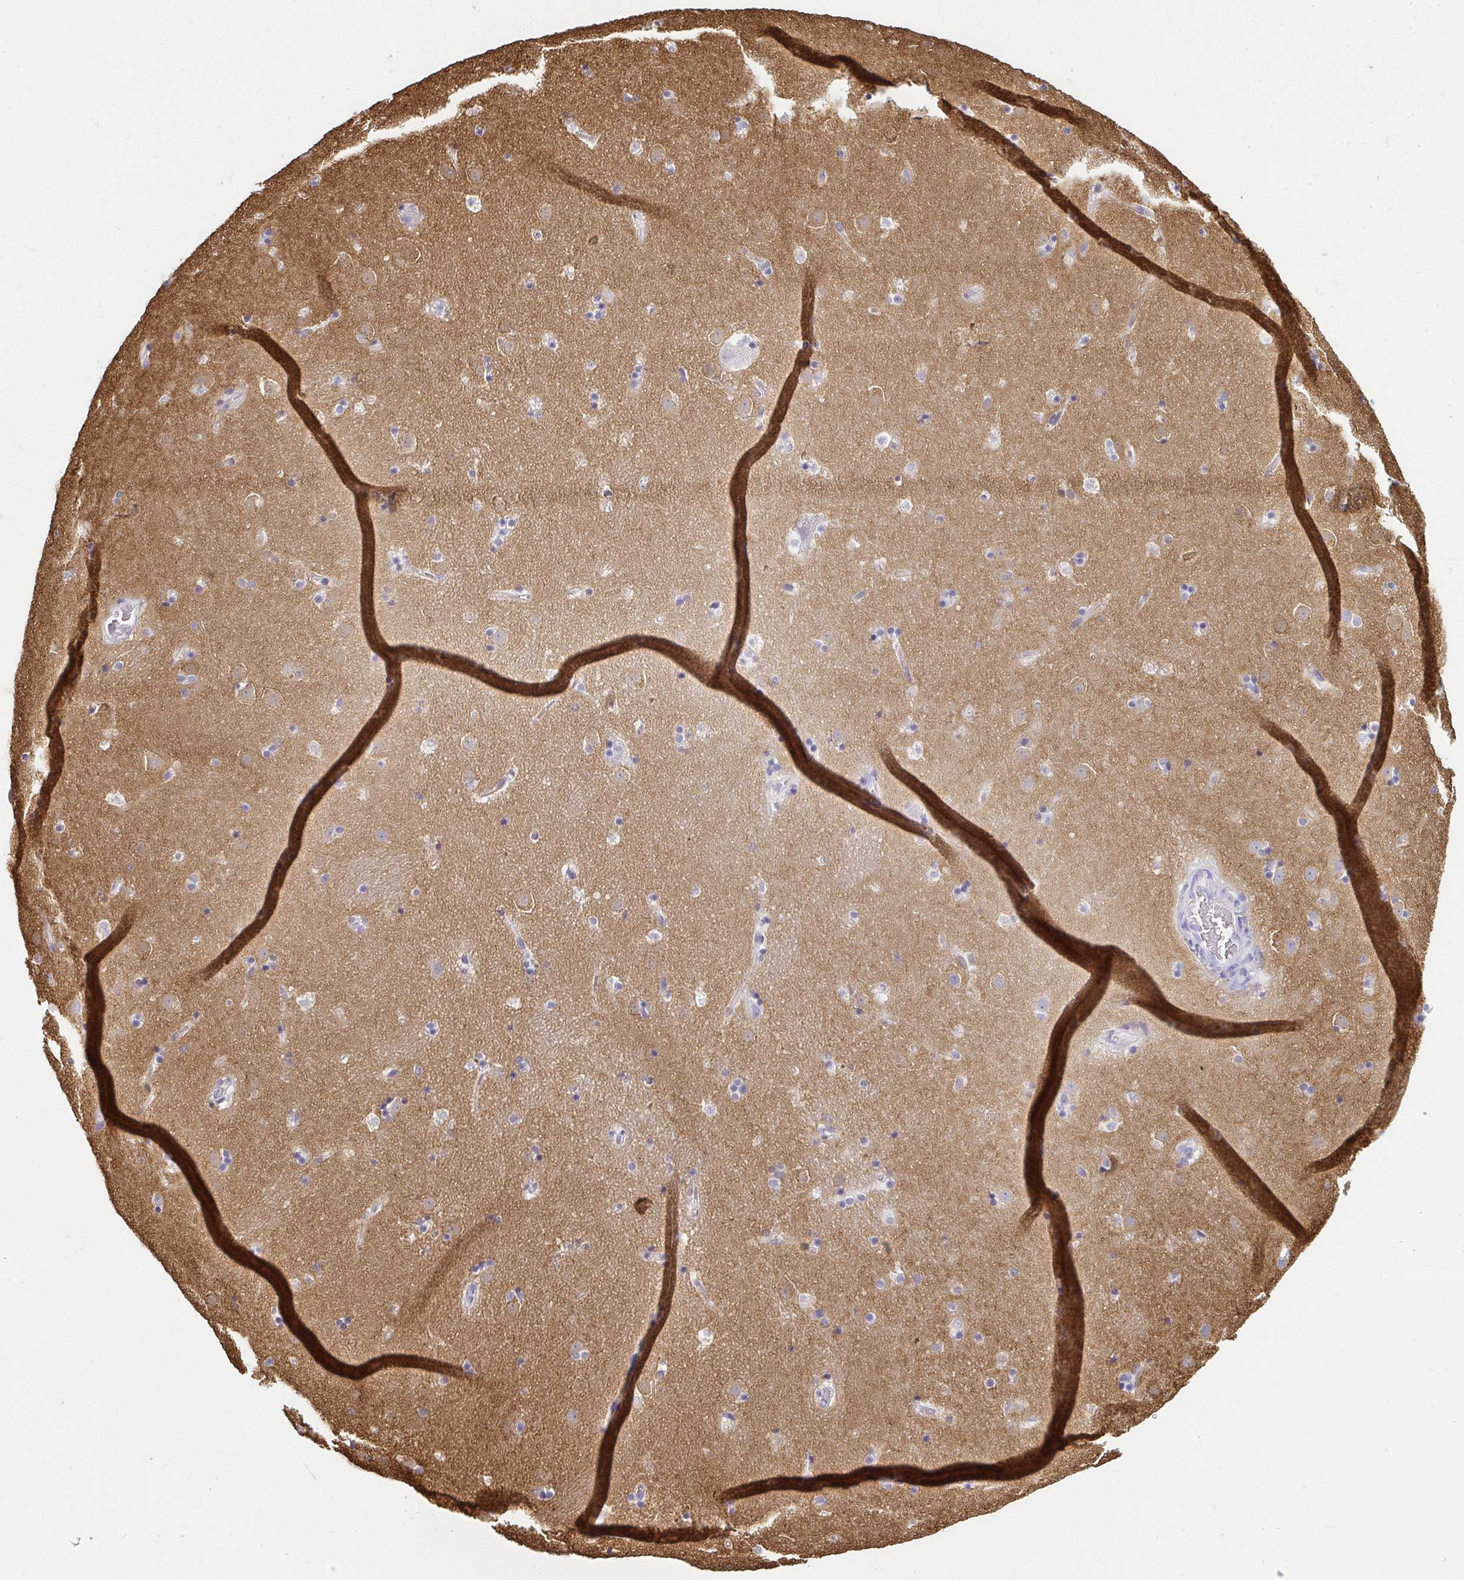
{"staining": {"intensity": "negative", "quantity": "none", "location": "none"}, "tissue": "caudate", "cell_type": "Glial cells", "image_type": "normal", "snomed": [{"axis": "morphology", "description": "Normal tissue, NOS"}, {"axis": "topography", "description": "Lateral ventricle wall"}], "caption": "Glial cells show no significant expression in normal caudate. (Immunohistochemistry, brightfield microscopy, high magnification).", "gene": "PDE2A", "patient": {"sex": "male", "age": 37}}